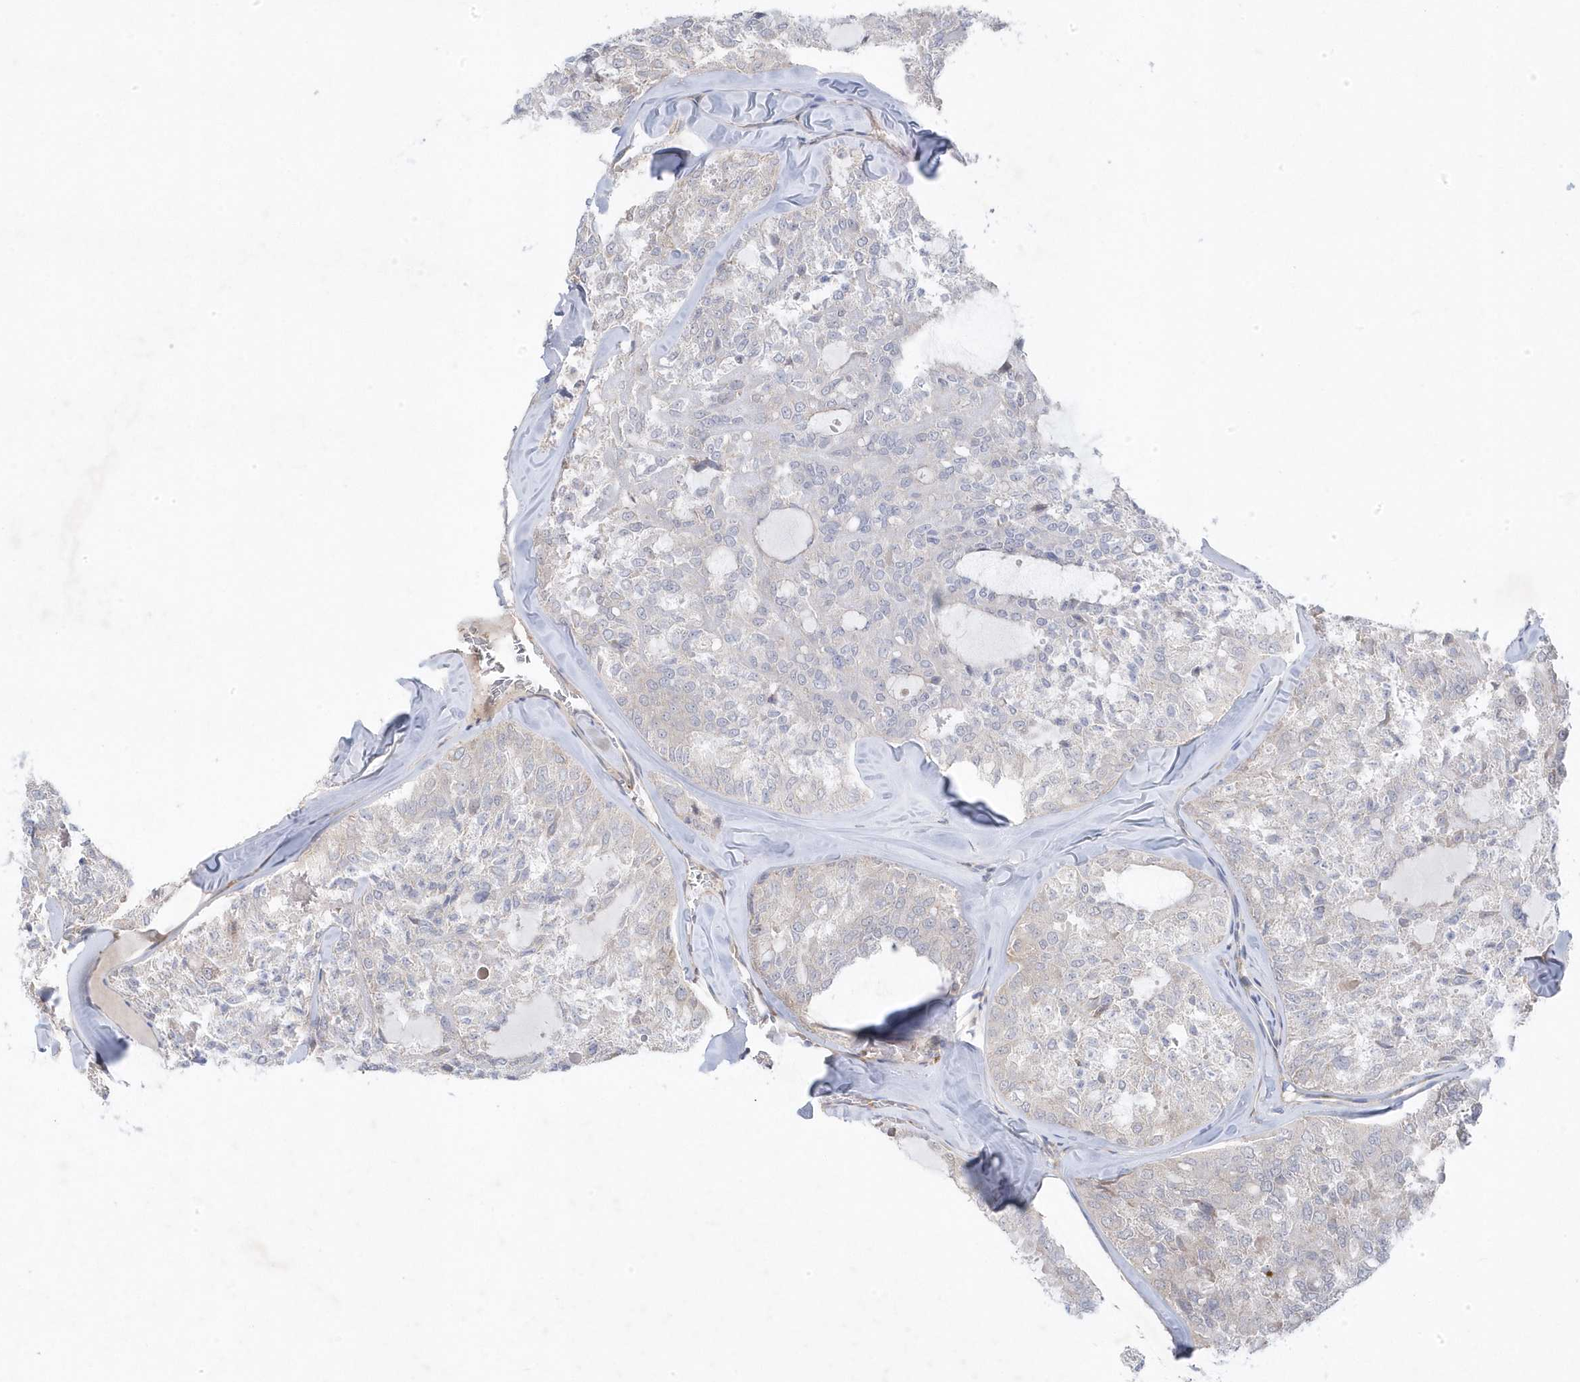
{"staining": {"intensity": "negative", "quantity": "none", "location": "none"}, "tissue": "thyroid cancer", "cell_type": "Tumor cells", "image_type": "cancer", "snomed": [{"axis": "morphology", "description": "Follicular adenoma carcinoma, NOS"}, {"axis": "topography", "description": "Thyroid gland"}], "caption": "High magnification brightfield microscopy of follicular adenoma carcinoma (thyroid) stained with DAB (brown) and counterstained with hematoxylin (blue): tumor cells show no significant positivity.", "gene": "ANAPC1", "patient": {"sex": "male", "age": 75}}